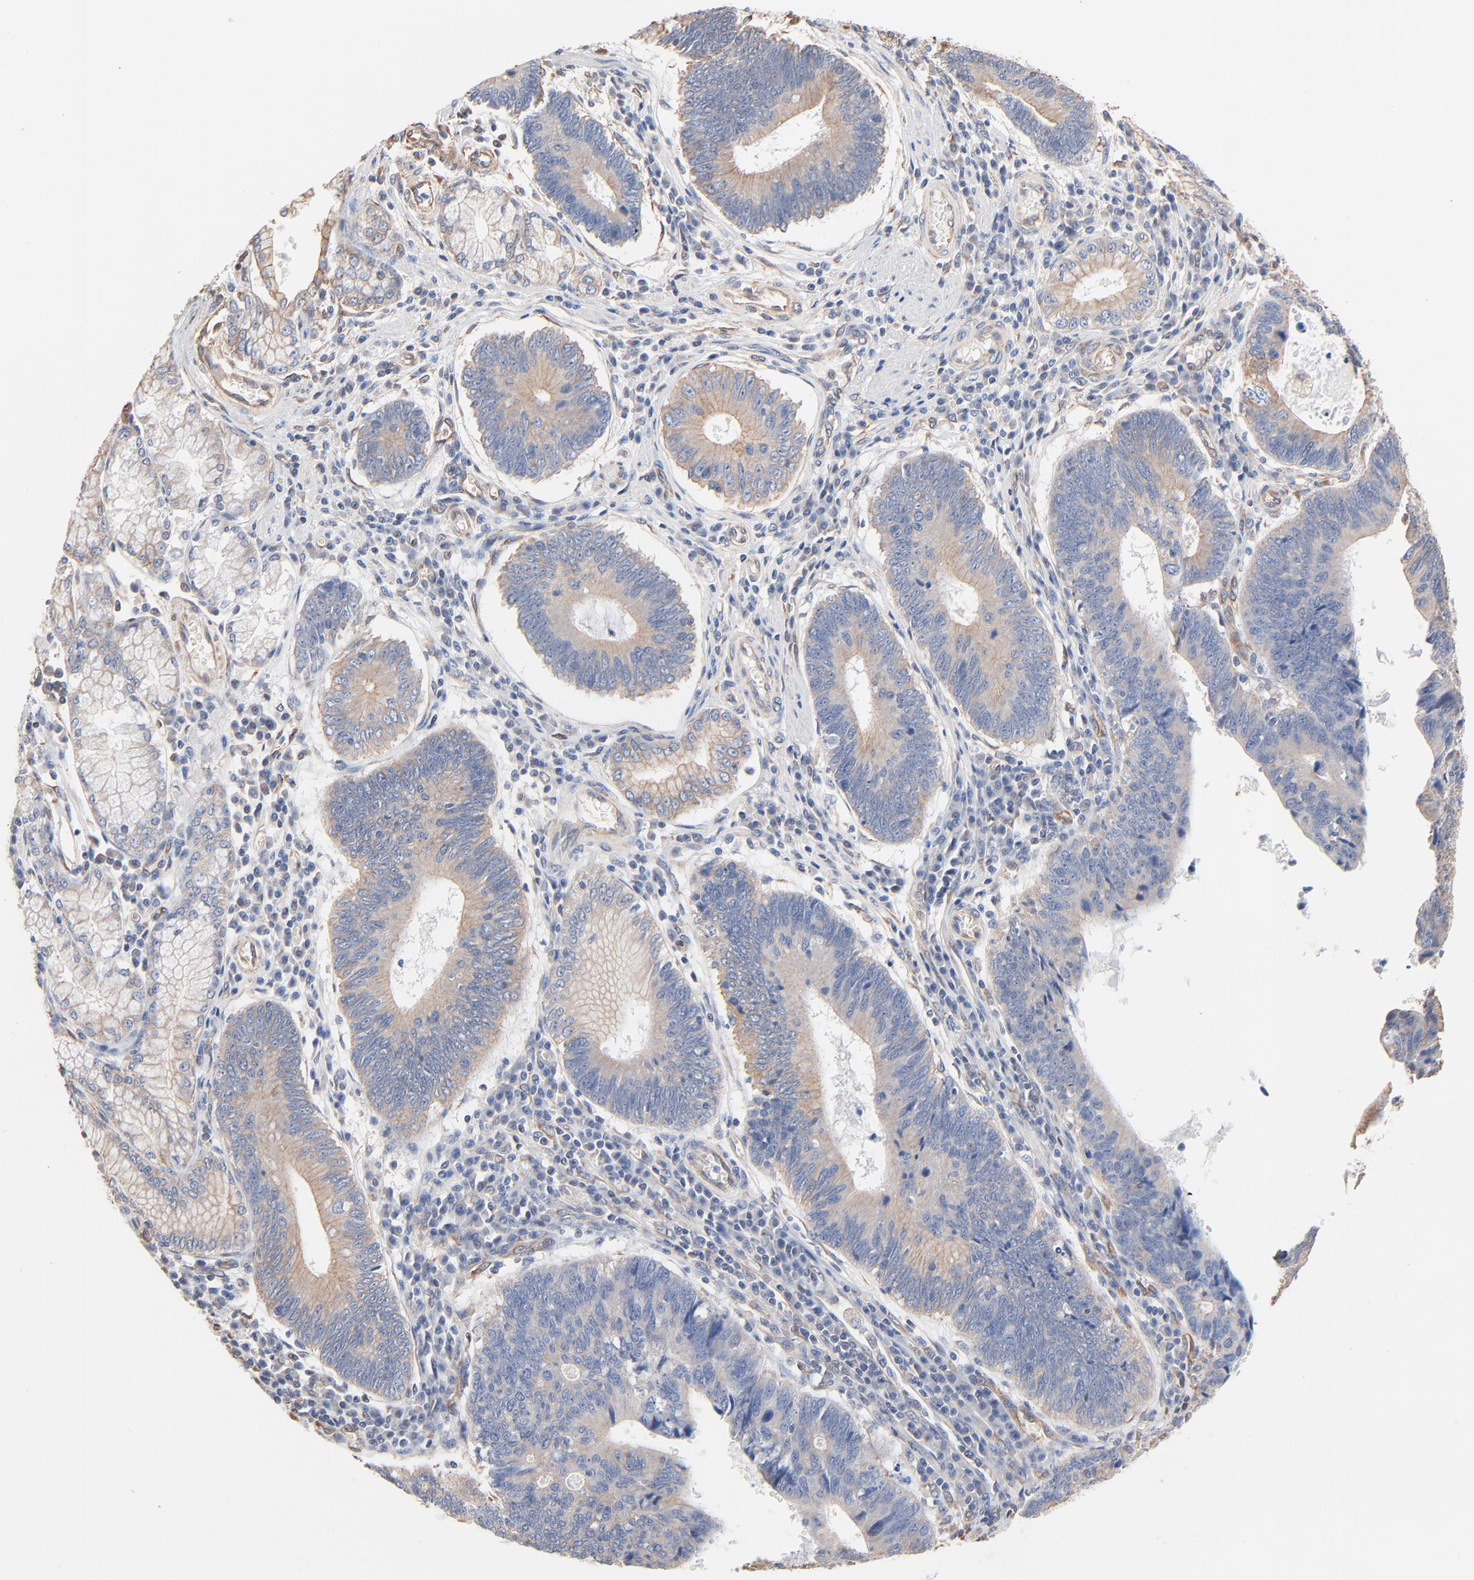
{"staining": {"intensity": "negative", "quantity": "none", "location": "none"}, "tissue": "stomach cancer", "cell_type": "Tumor cells", "image_type": "cancer", "snomed": [{"axis": "morphology", "description": "Adenocarcinoma, NOS"}, {"axis": "topography", "description": "Stomach"}], "caption": "IHC image of neoplastic tissue: human stomach cancer (adenocarcinoma) stained with DAB reveals no significant protein positivity in tumor cells.", "gene": "ABCD4", "patient": {"sex": "male", "age": 59}}